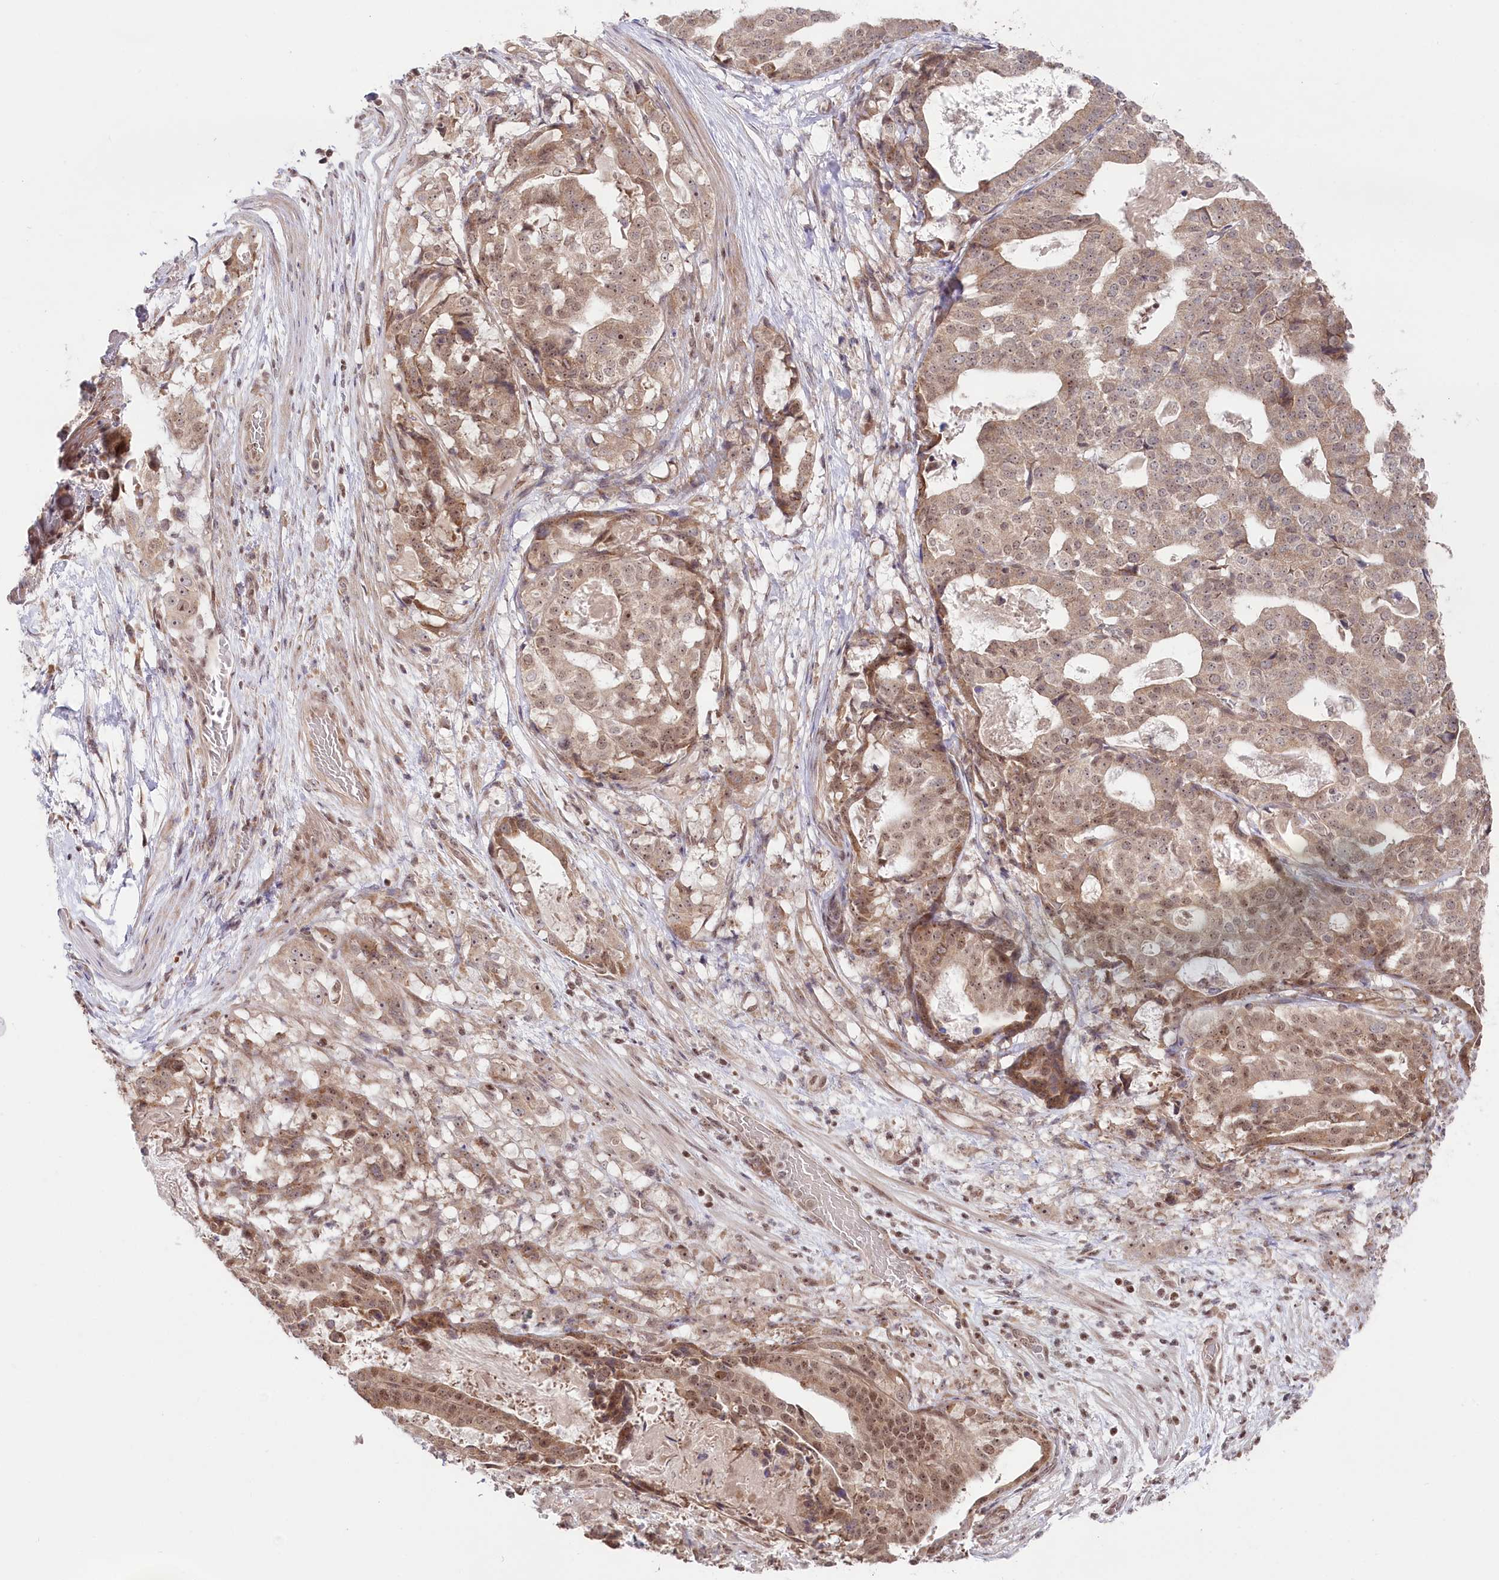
{"staining": {"intensity": "moderate", "quantity": "25%-75%", "location": "nuclear"}, "tissue": "stomach cancer", "cell_type": "Tumor cells", "image_type": "cancer", "snomed": [{"axis": "morphology", "description": "Adenocarcinoma, NOS"}, {"axis": "topography", "description": "Stomach"}], "caption": "Moderate nuclear expression for a protein is seen in about 25%-75% of tumor cells of stomach adenocarcinoma using IHC.", "gene": "CGGBP1", "patient": {"sex": "male", "age": 48}}